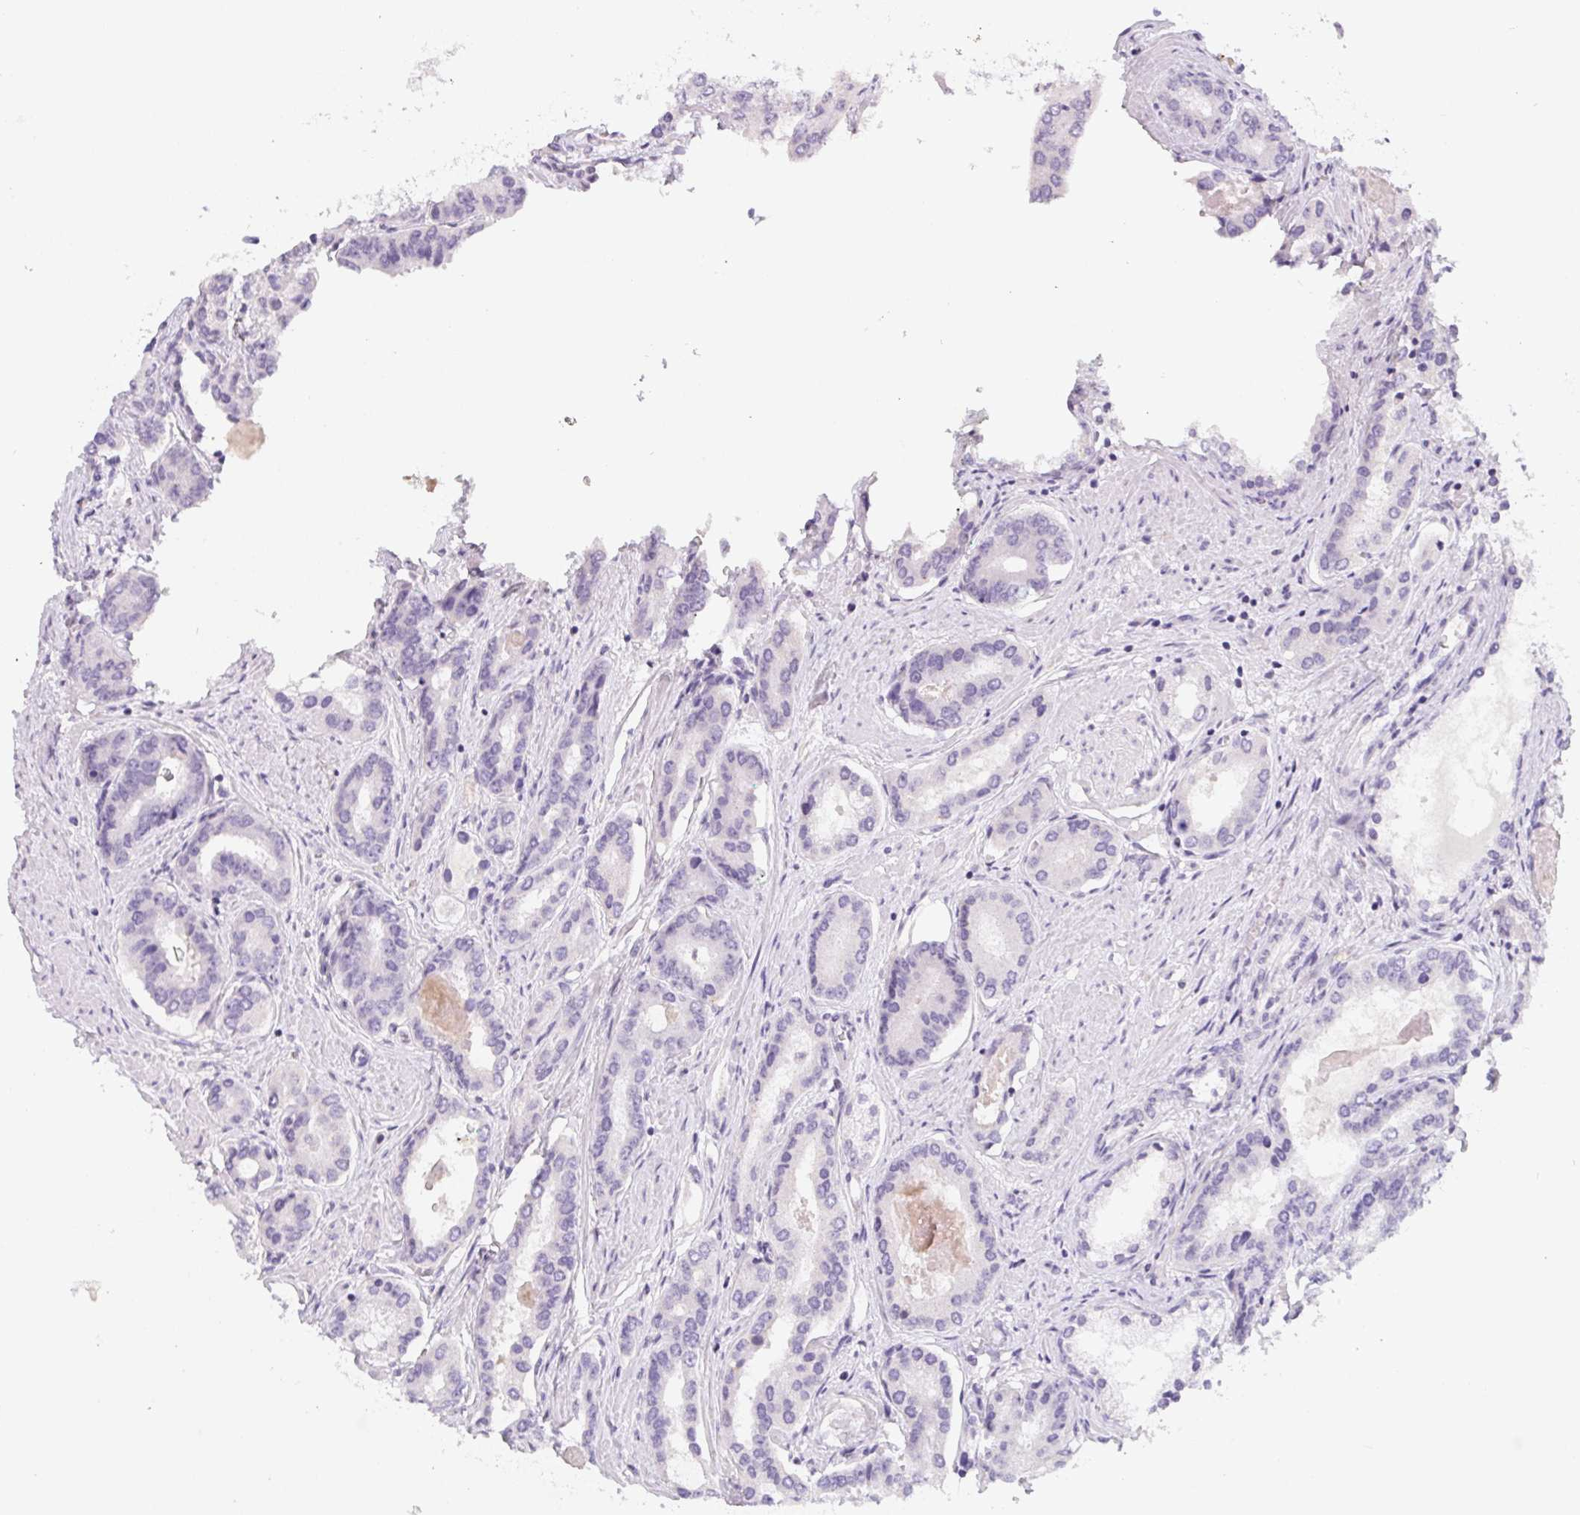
{"staining": {"intensity": "negative", "quantity": "none", "location": "none"}, "tissue": "prostate cancer", "cell_type": "Tumor cells", "image_type": "cancer", "snomed": [{"axis": "morphology", "description": "Adenocarcinoma, High grade"}, {"axis": "topography", "description": "Prostate"}], "caption": "DAB (3,3'-diaminobenzidine) immunohistochemical staining of prostate cancer displays no significant staining in tumor cells. (Brightfield microscopy of DAB immunohistochemistry at high magnification).", "gene": "MAP1A", "patient": {"sex": "male", "age": 63}}